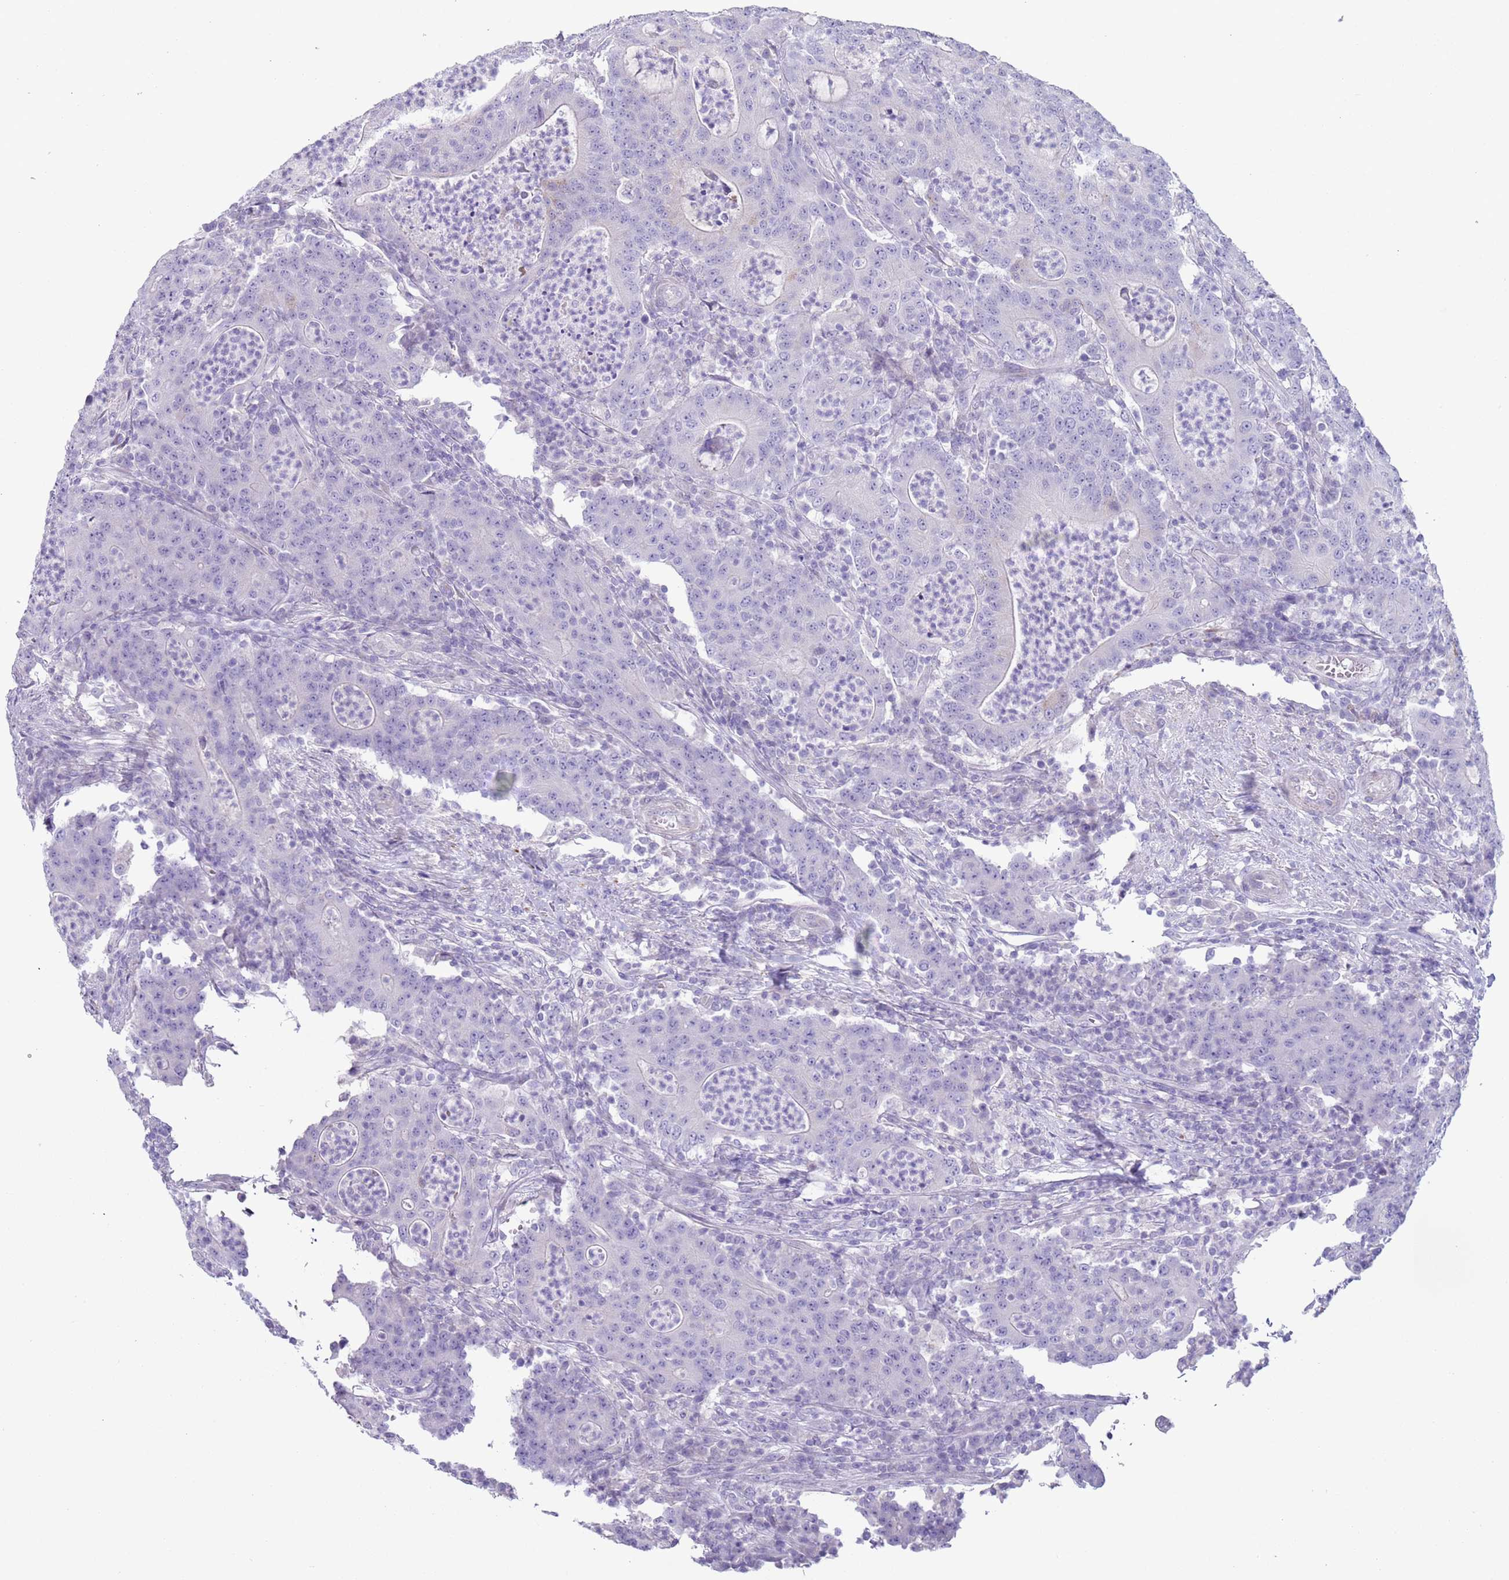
{"staining": {"intensity": "negative", "quantity": "none", "location": "none"}, "tissue": "colorectal cancer", "cell_type": "Tumor cells", "image_type": "cancer", "snomed": [{"axis": "morphology", "description": "Adenocarcinoma, NOS"}, {"axis": "topography", "description": "Colon"}], "caption": "This is an IHC micrograph of adenocarcinoma (colorectal). There is no expression in tumor cells.", "gene": "NPAP1", "patient": {"sex": "male", "age": 83}}